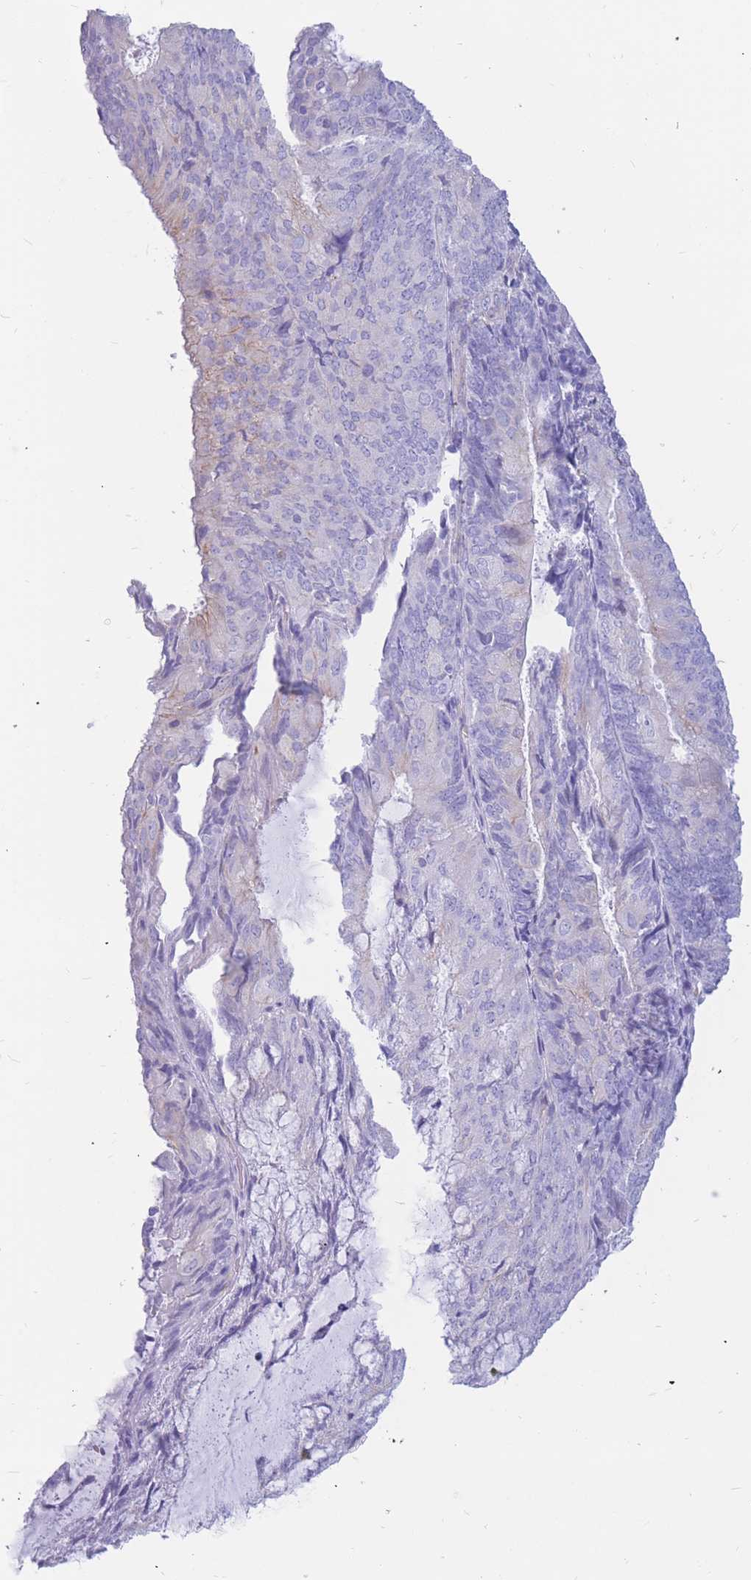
{"staining": {"intensity": "negative", "quantity": "none", "location": "none"}, "tissue": "endometrial cancer", "cell_type": "Tumor cells", "image_type": "cancer", "snomed": [{"axis": "morphology", "description": "Adenocarcinoma, NOS"}, {"axis": "topography", "description": "Endometrium"}], "caption": "Image shows no protein expression in tumor cells of endometrial cancer tissue. Nuclei are stained in blue.", "gene": "ADD2", "patient": {"sex": "female", "age": 81}}